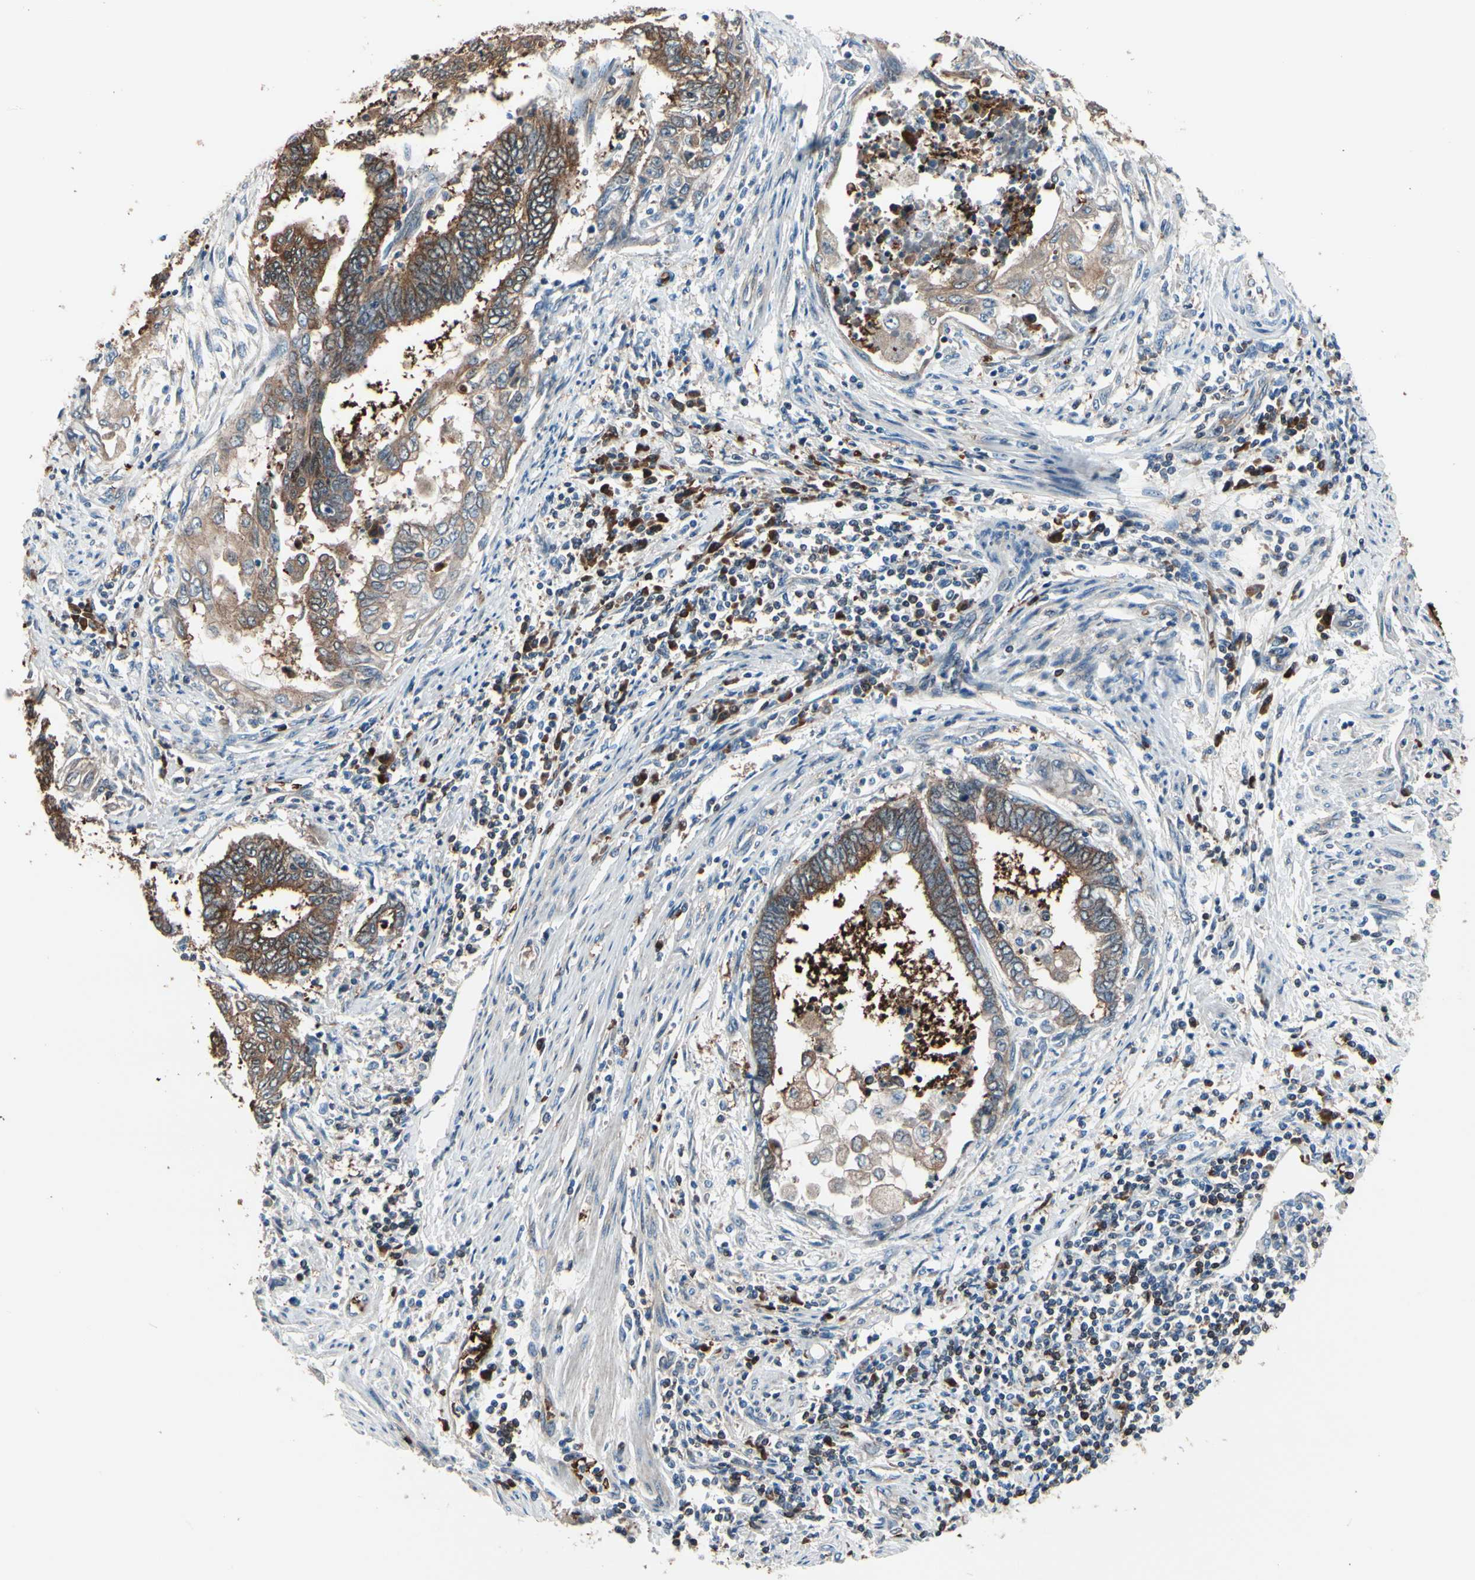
{"staining": {"intensity": "moderate", "quantity": ">75%", "location": "cytoplasmic/membranous"}, "tissue": "endometrial cancer", "cell_type": "Tumor cells", "image_type": "cancer", "snomed": [{"axis": "morphology", "description": "Adenocarcinoma, NOS"}, {"axis": "topography", "description": "Uterus"}, {"axis": "topography", "description": "Endometrium"}], "caption": "Tumor cells reveal medium levels of moderate cytoplasmic/membranous positivity in about >75% of cells in endometrial adenocarcinoma.", "gene": "PRDX2", "patient": {"sex": "female", "age": 70}}